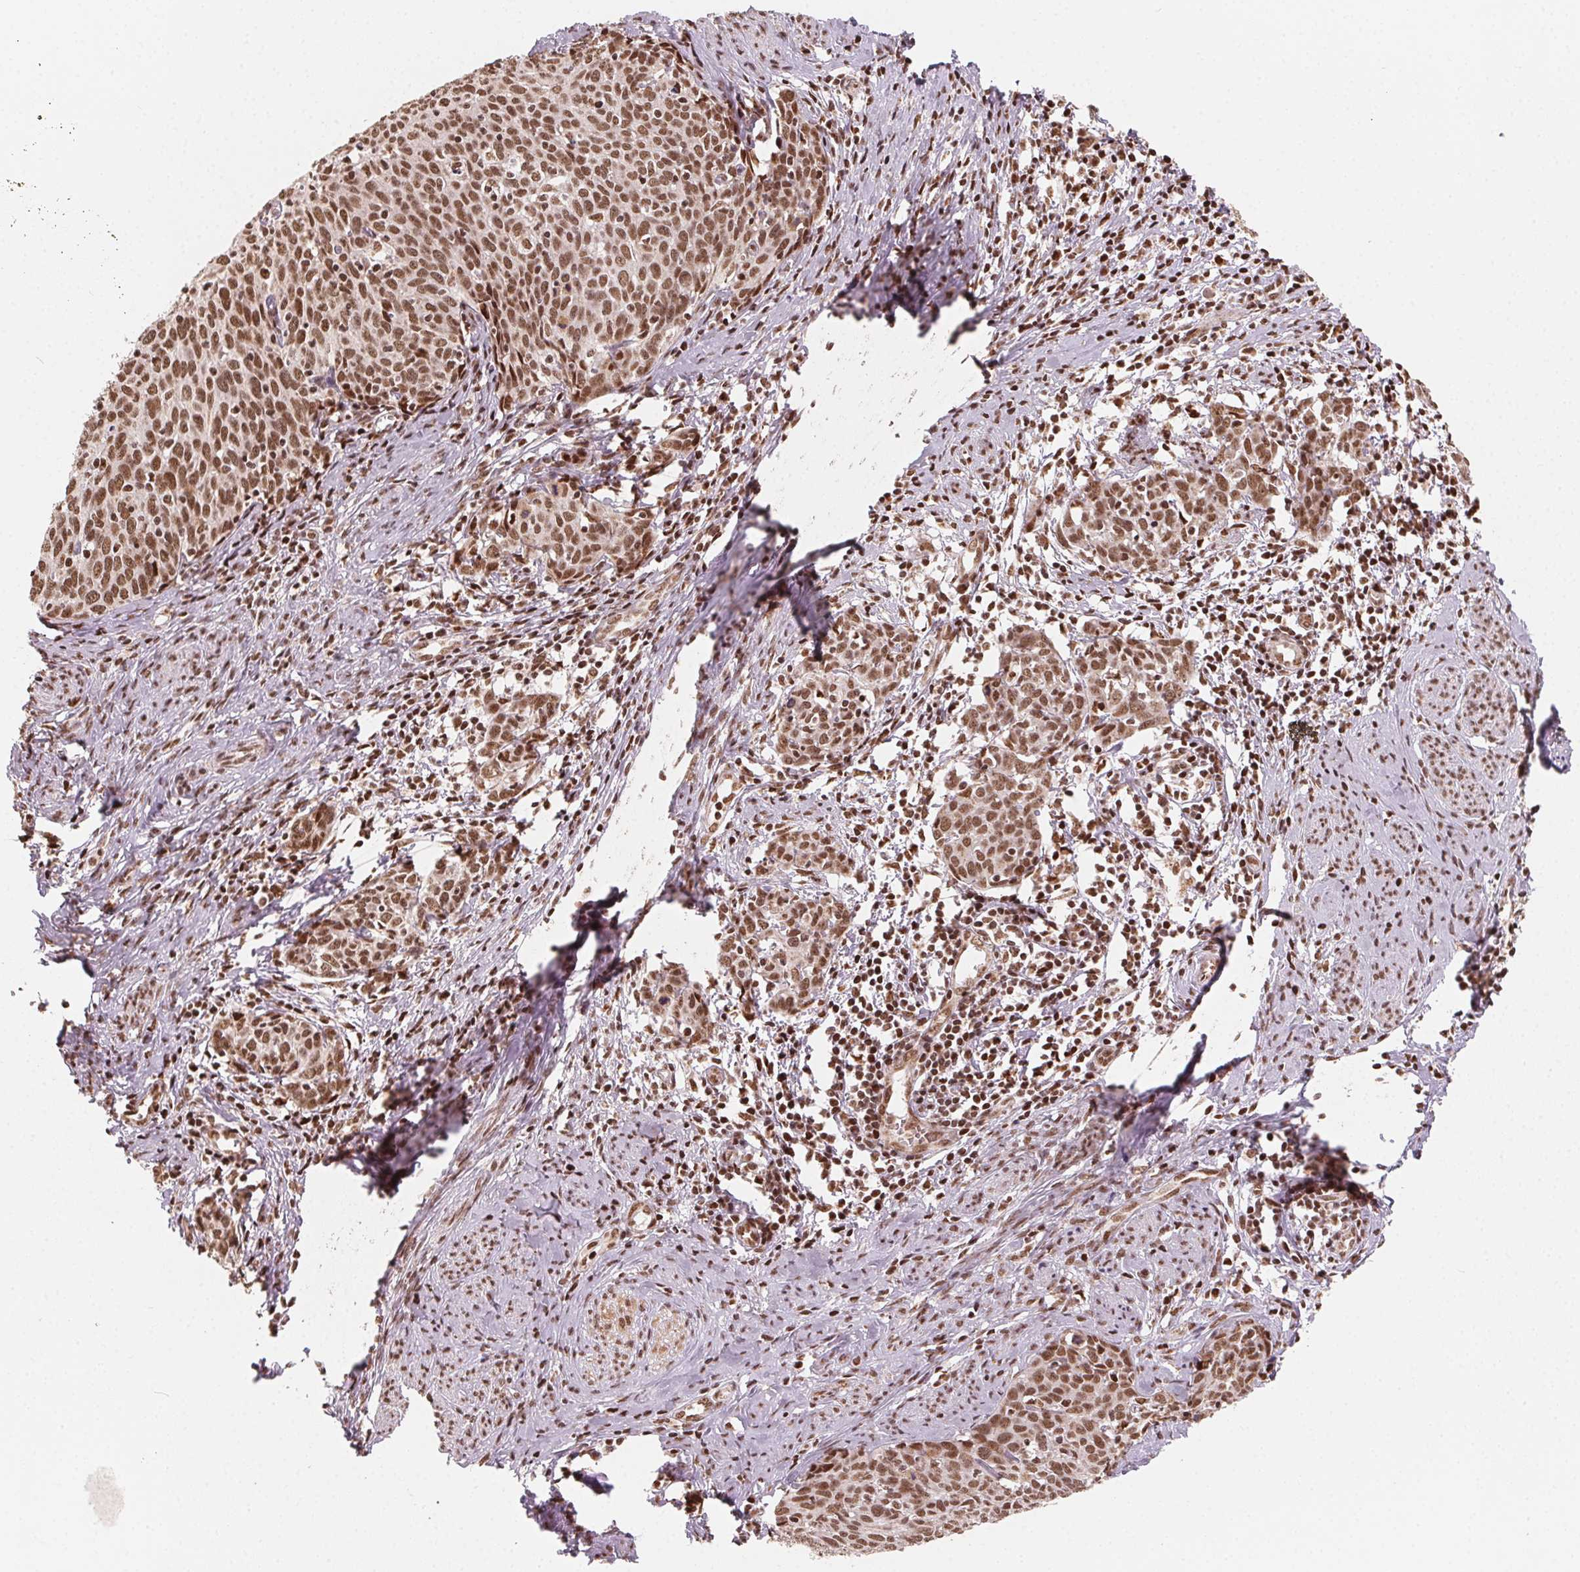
{"staining": {"intensity": "moderate", "quantity": ">75%", "location": "nuclear"}, "tissue": "cervical cancer", "cell_type": "Tumor cells", "image_type": "cancer", "snomed": [{"axis": "morphology", "description": "Squamous cell carcinoma, NOS"}, {"axis": "topography", "description": "Cervix"}], "caption": "Immunohistochemistry staining of squamous cell carcinoma (cervical), which shows medium levels of moderate nuclear positivity in approximately >75% of tumor cells indicating moderate nuclear protein expression. The staining was performed using DAB (3,3'-diaminobenzidine) (brown) for protein detection and nuclei were counterstained in hematoxylin (blue).", "gene": "TOPORS", "patient": {"sex": "female", "age": 62}}